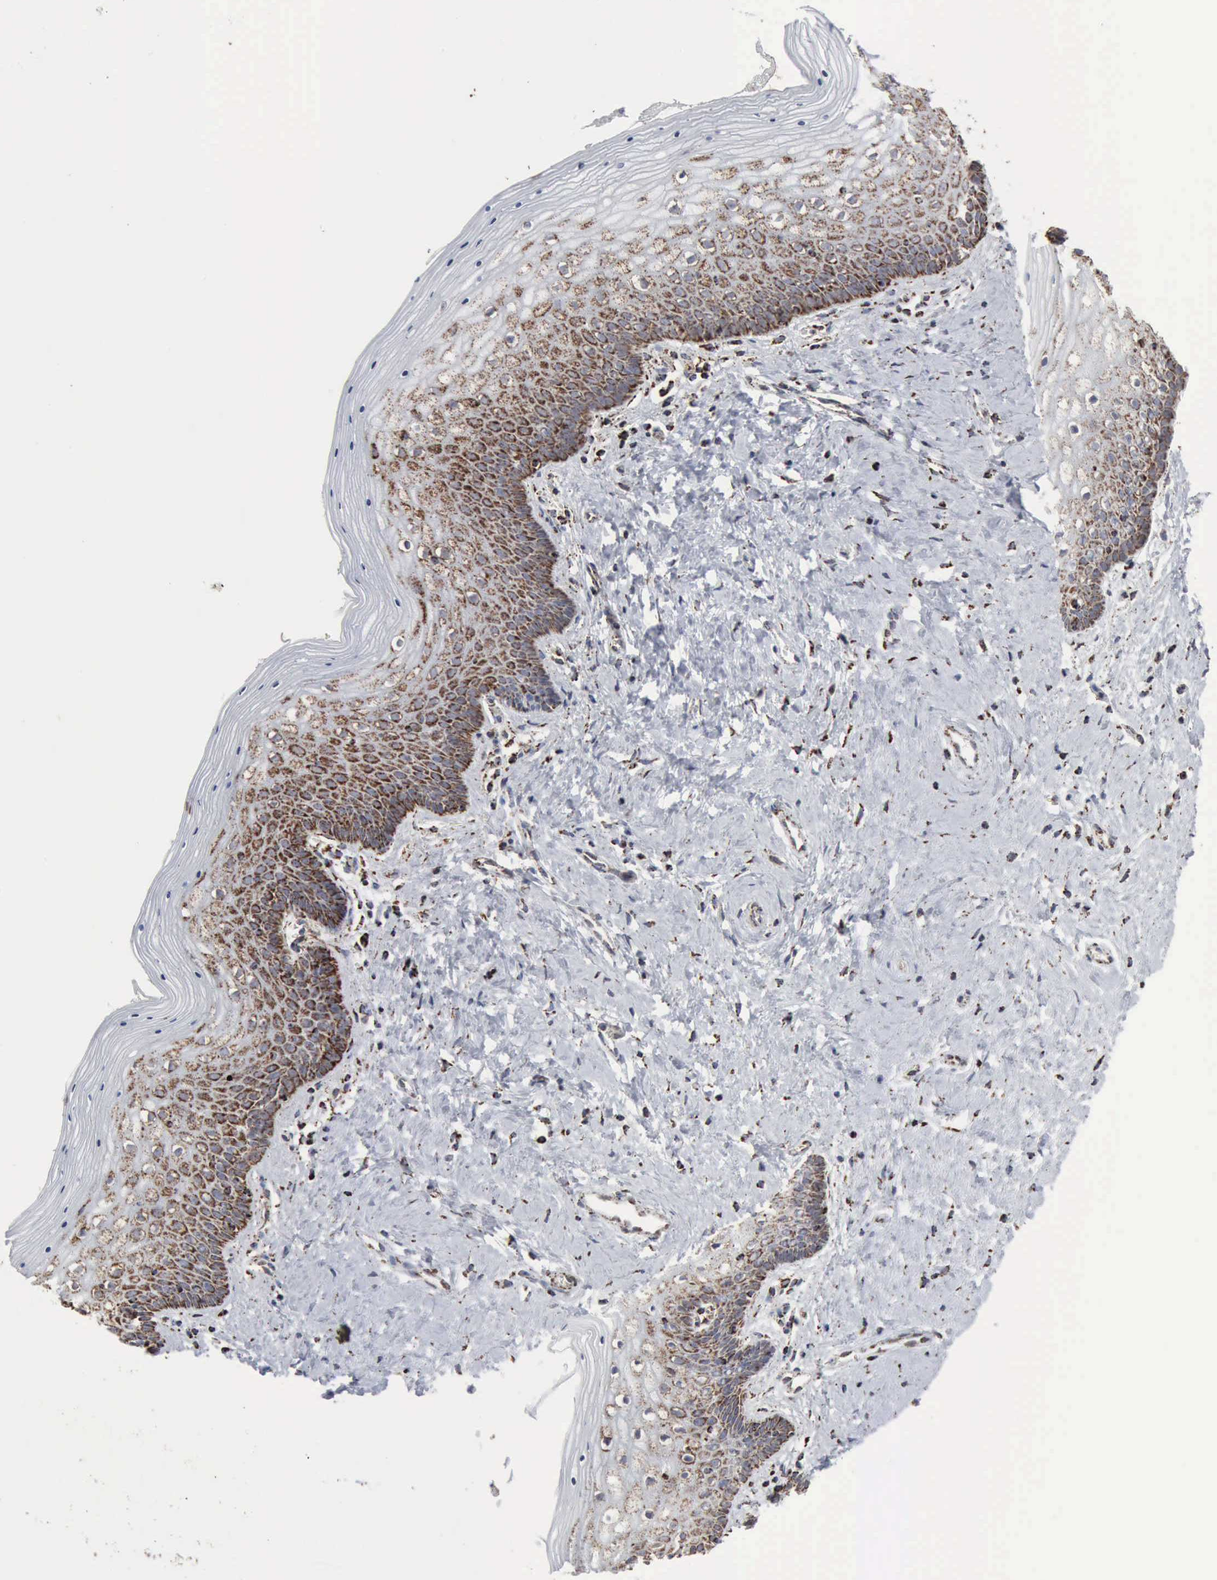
{"staining": {"intensity": "strong", "quantity": "25%-75%", "location": "cytoplasmic/membranous"}, "tissue": "vagina", "cell_type": "Squamous epithelial cells", "image_type": "normal", "snomed": [{"axis": "morphology", "description": "Normal tissue, NOS"}, {"axis": "topography", "description": "Vagina"}], "caption": "The immunohistochemical stain labels strong cytoplasmic/membranous staining in squamous epithelial cells of normal vagina. The staining was performed using DAB to visualize the protein expression in brown, while the nuclei were stained in blue with hematoxylin (Magnification: 20x).", "gene": "ACO2", "patient": {"sex": "female", "age": 46}}